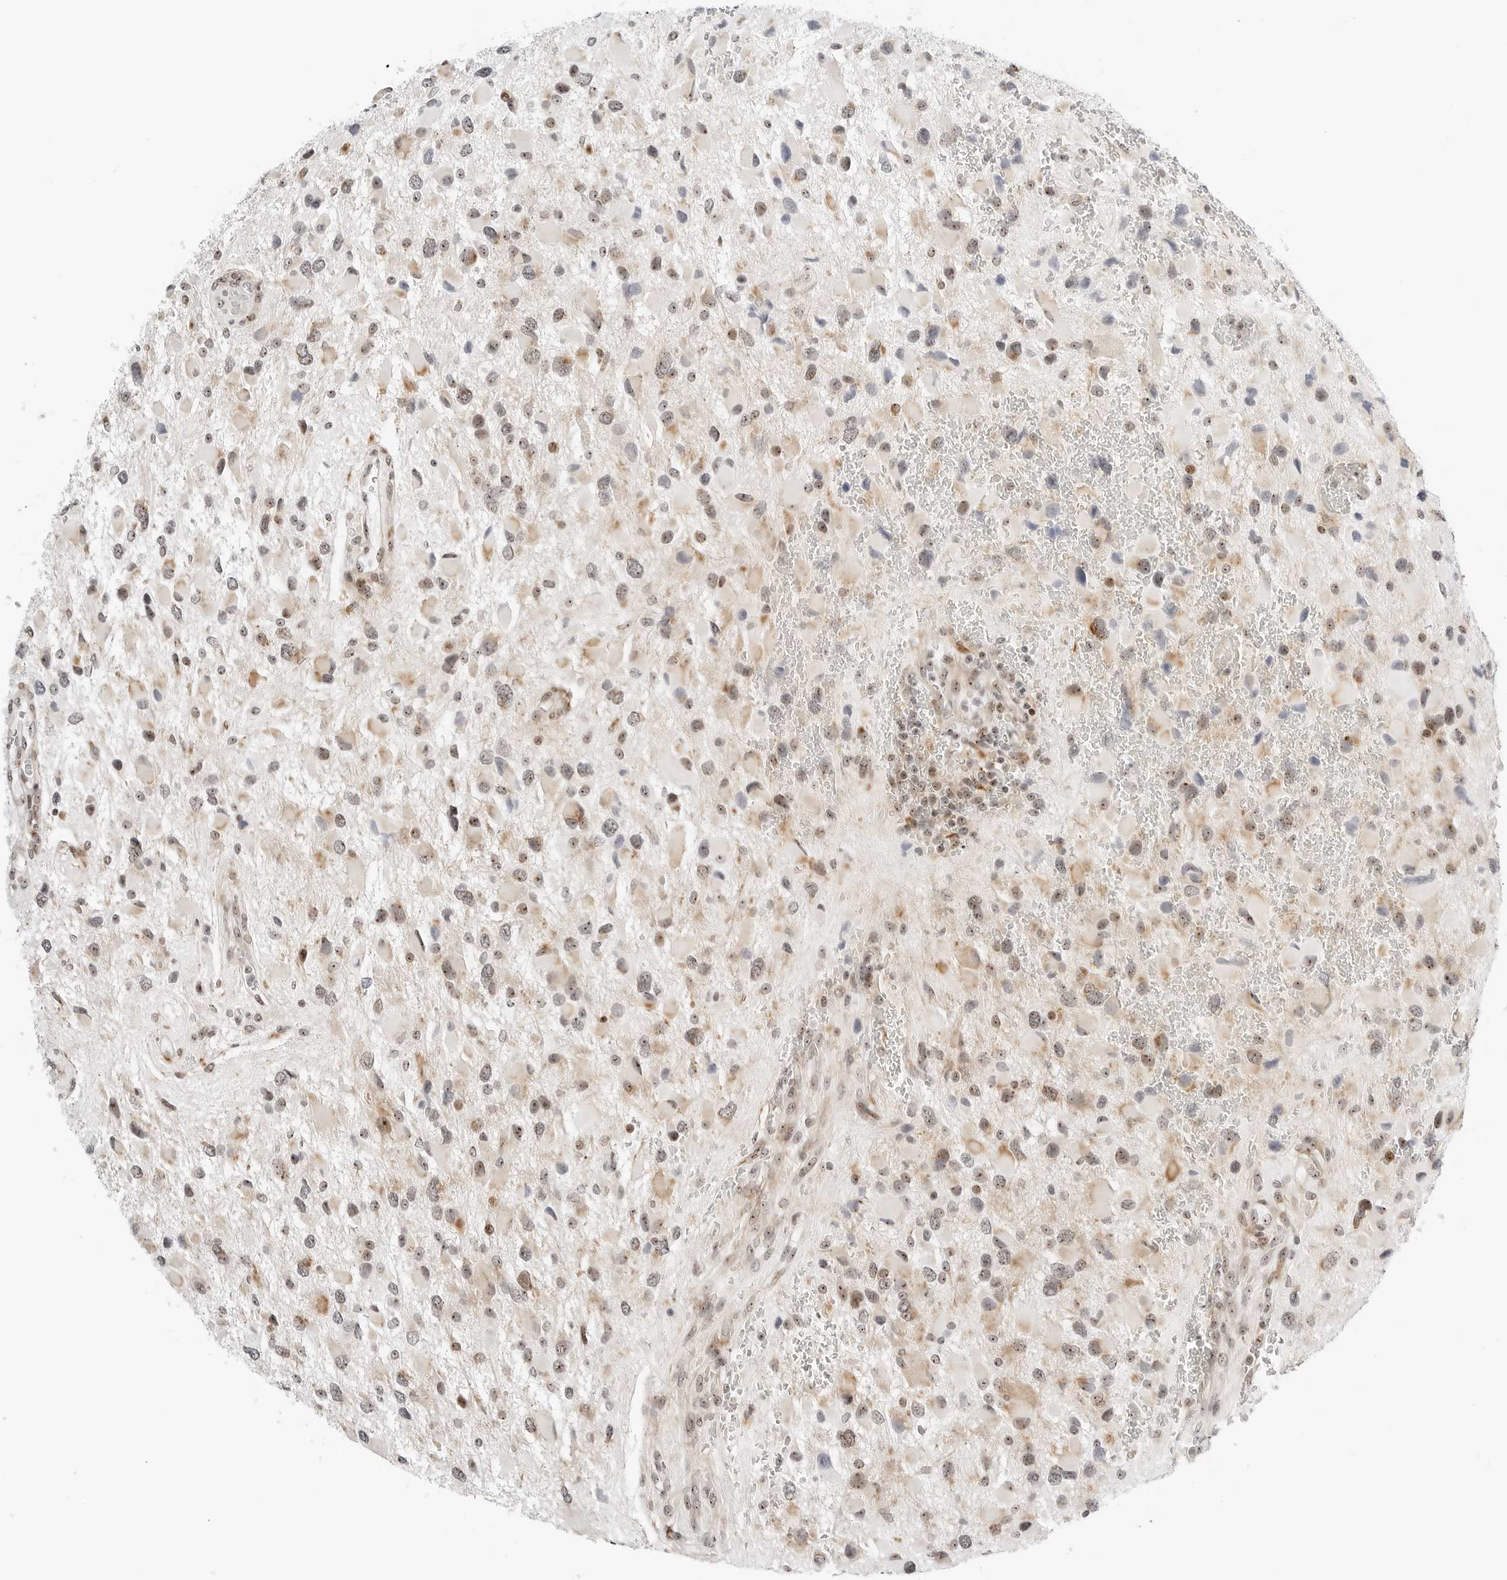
{"staining": {"intensity": "moderate", "quantity": "<25%", "location": "cytoplasmic/membranous,nuclear"}, "tissue": "glioma", "cell_type": "Tumor cells", "image_type": "cancer", "snomed": [{"axis": "morphology", "description": "Glioma, malignant, High grade"}, {"axis": "topography", "description": "Brain"}], "caption": "This photomicrograph shows IHC staining of malignant glioma (high-grade), with low moderate cytoplasmic/membranous and nuclear positivity in approximately <25% of tumor cells.", "gene": "RIMKLA", "patient": {"sex": "male", "age": 53}}